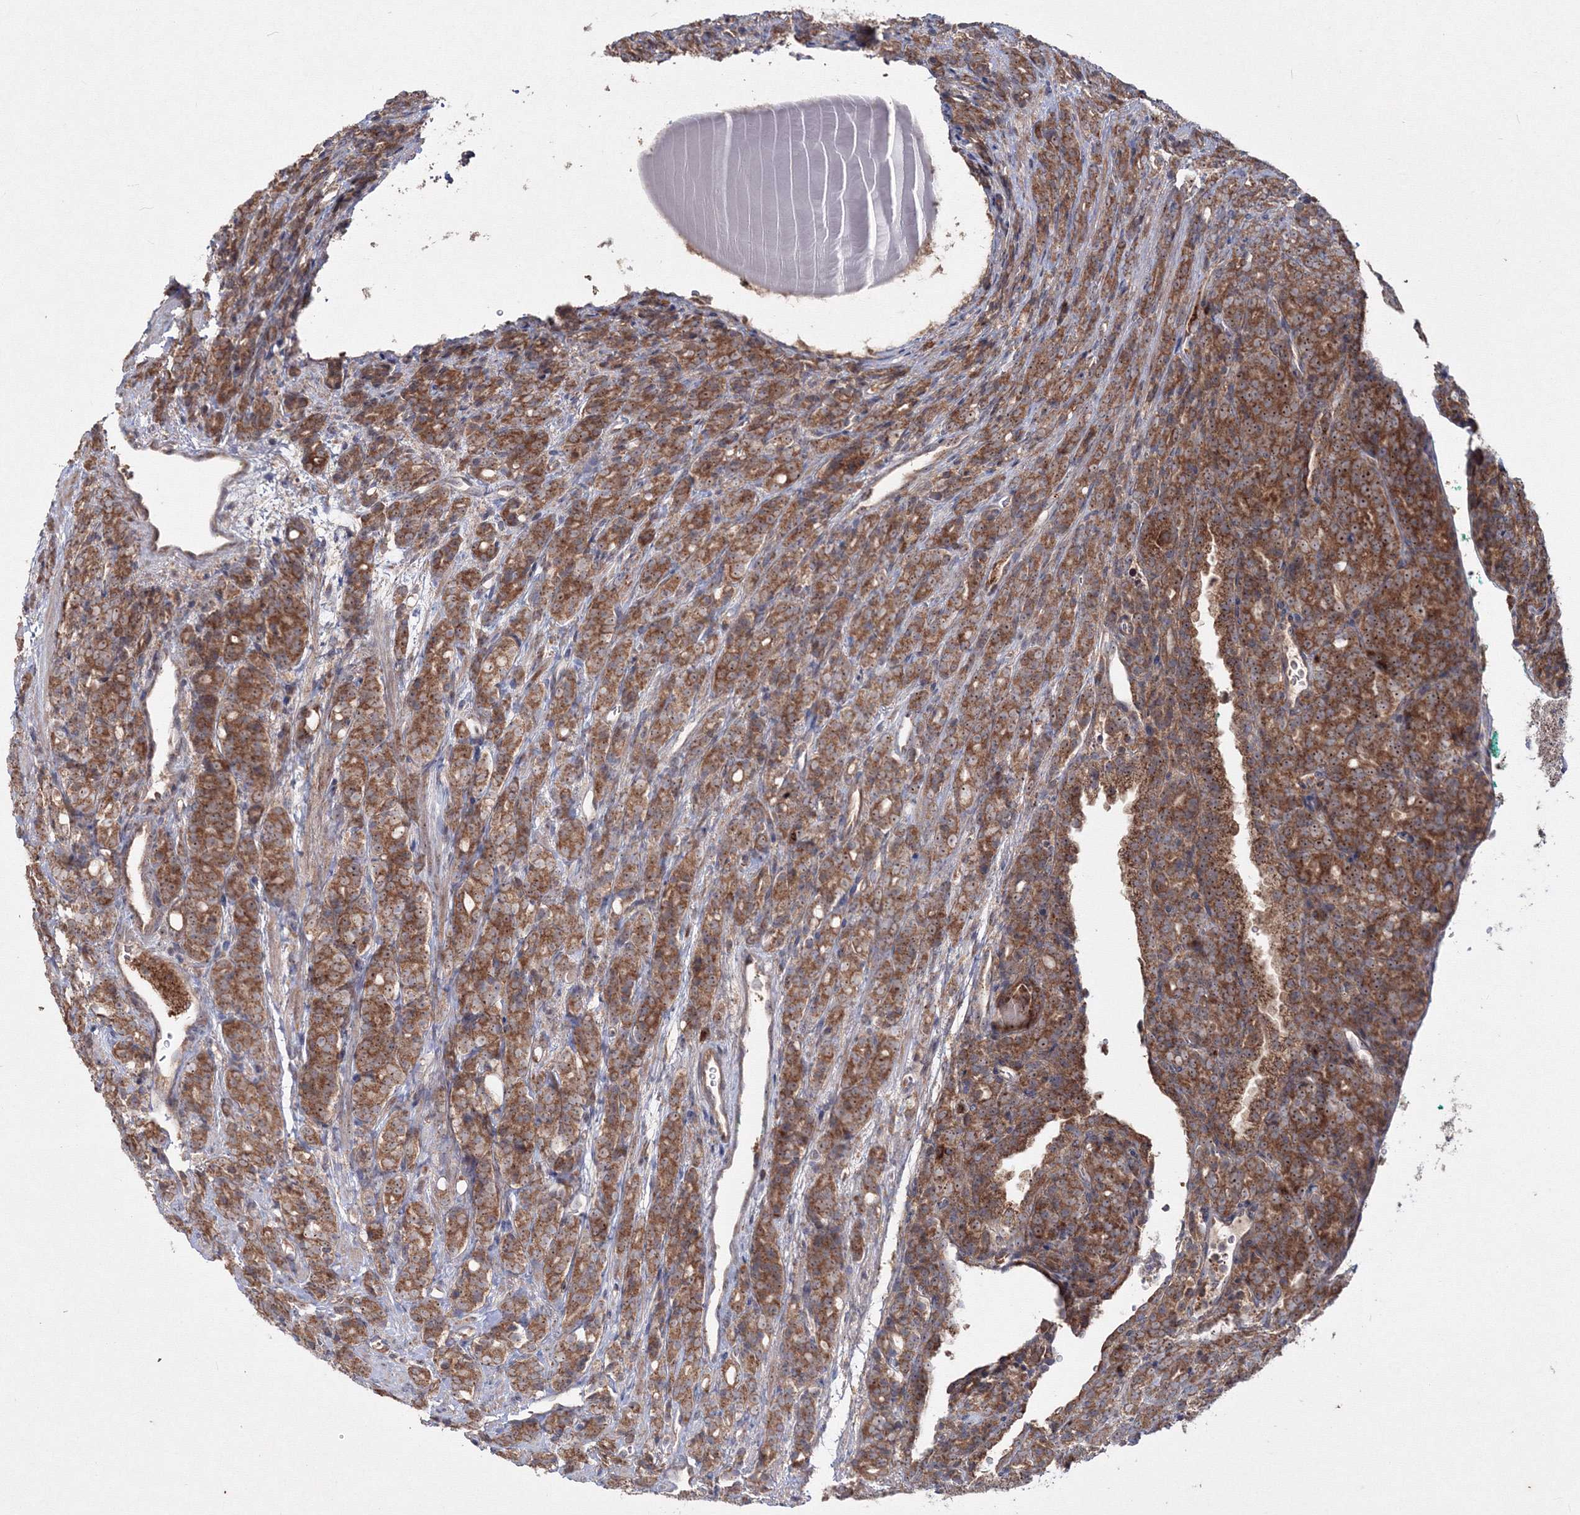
{"staining": {"intensity": "strong", "quantity": ">75%", "location": "cytoplasmic/membranous,nuclear"}, "tissue": "prostate cancer", "cell_type": "Tumor cells", "image_type": "cancer", "snomed": [{"axis": "morphology", "description": "Adenocarcinoma, High grade"}, {"axis": "topography", "description": "Prostate"}], "caption": "Prostate cancer (high-grade adenocarcinoma) tissue demonstrates strong cytoplasmic/membranous and nuclear positivity in about >75% of tumor cells, visualized by immunohistochemistry.", "gene": "PEX13", "patient": {"sex": "male", "age": 62}}